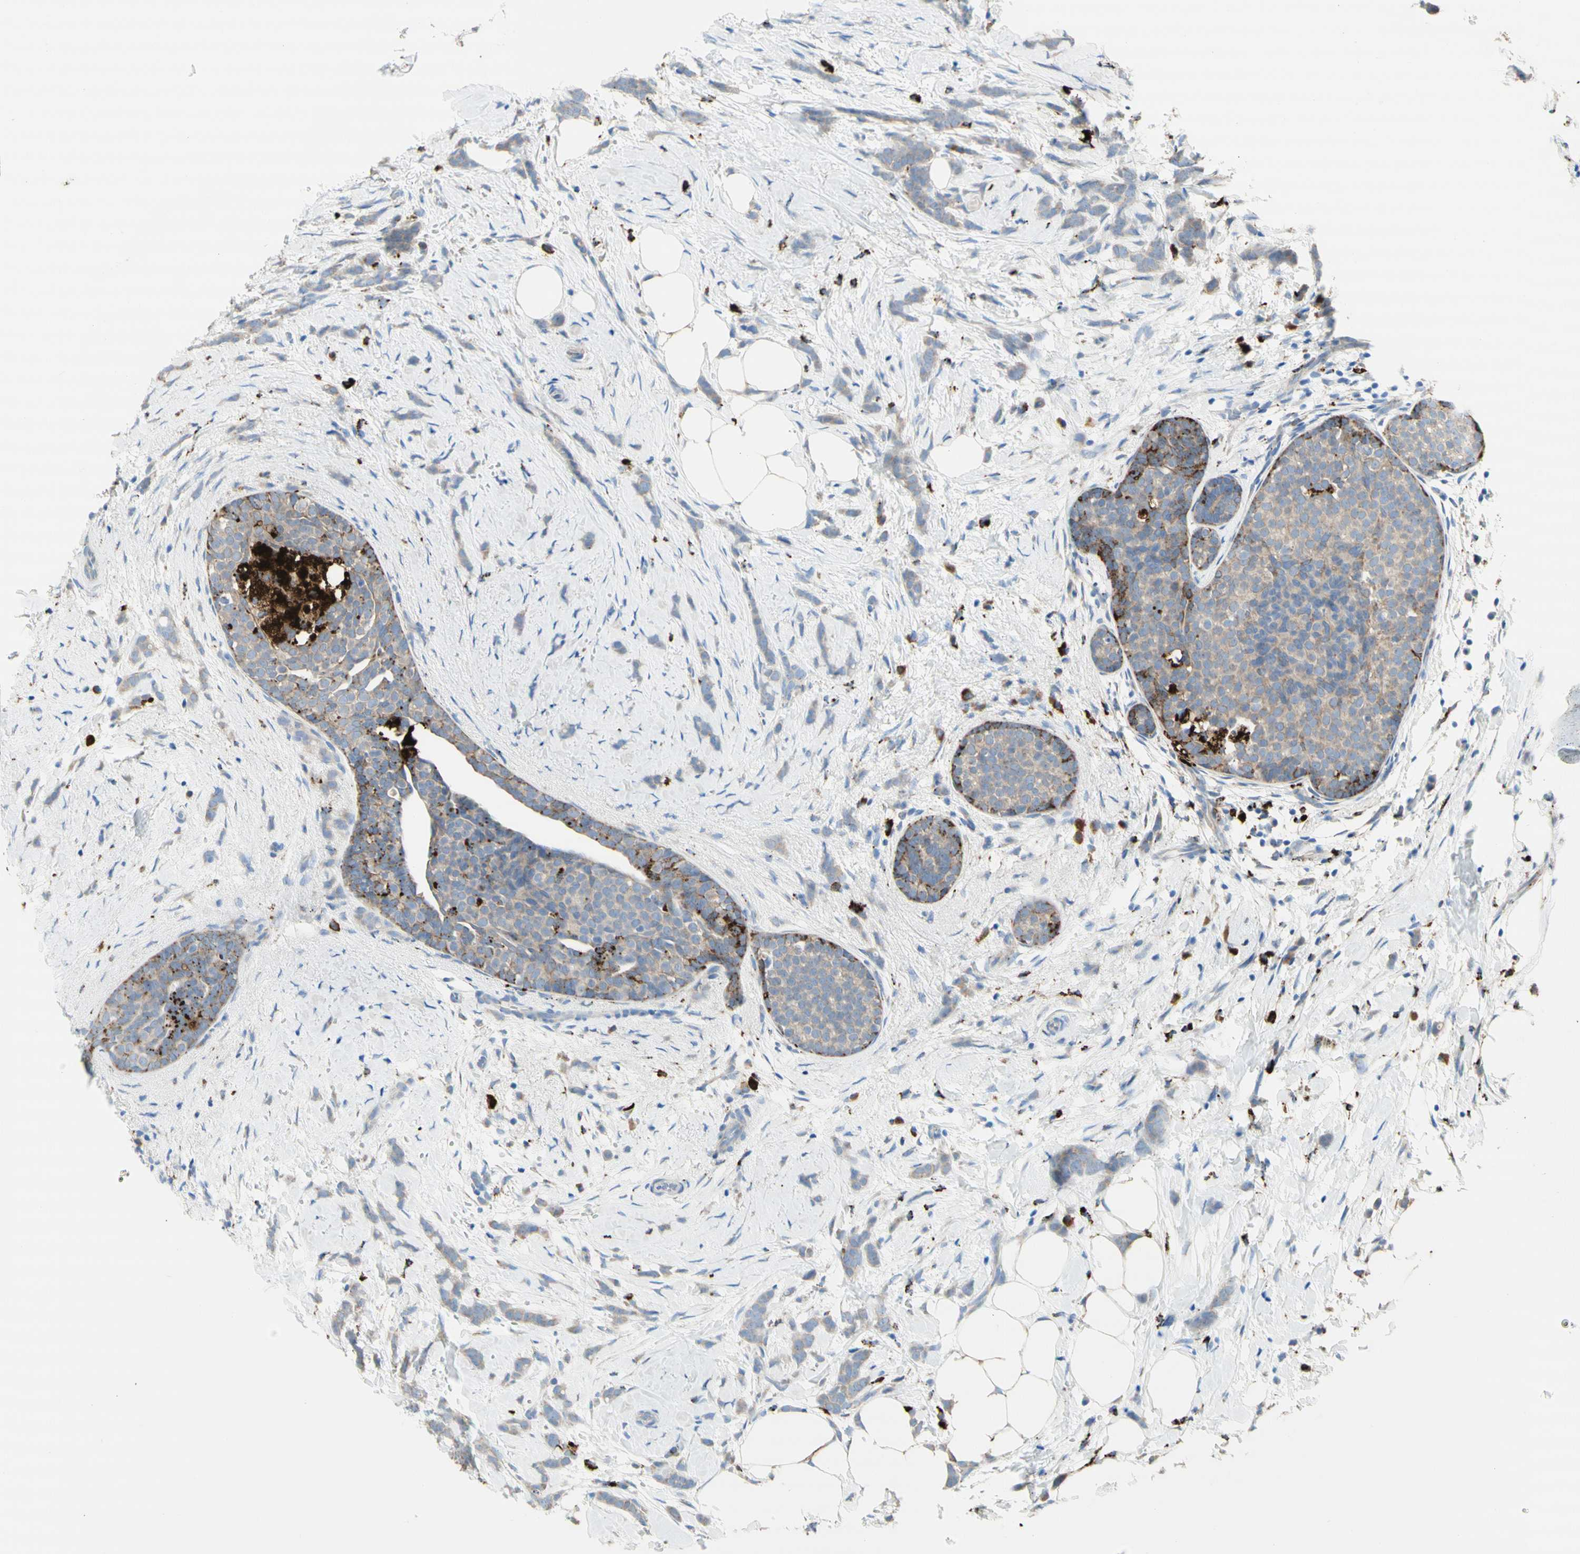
{"staining": {"intensity": "moderate", "quantity": "<25%", "location": "cytoplasmic/membranous"}, "tissue": "breast cancer", "cell_type": "Tumor cells", "image_type": "cancer", "snomed": [{"axis": "morphology", "description": "Lobular carcinoma, in situ"}, {"axis": "morphology", "description": "Lobular carcinoma"}, {"axis": "topography", "description": "Breast"}], "caption": "This photomicrograph reveals immunohistochemistry staining of human breast cancer (lobular carcinoma in situ), with low moderate cytoplasmic/membranous staining in approximately <25% of tumor cells.", "gene": "URB2", "patient": {"sex": "female", "age": 41}}